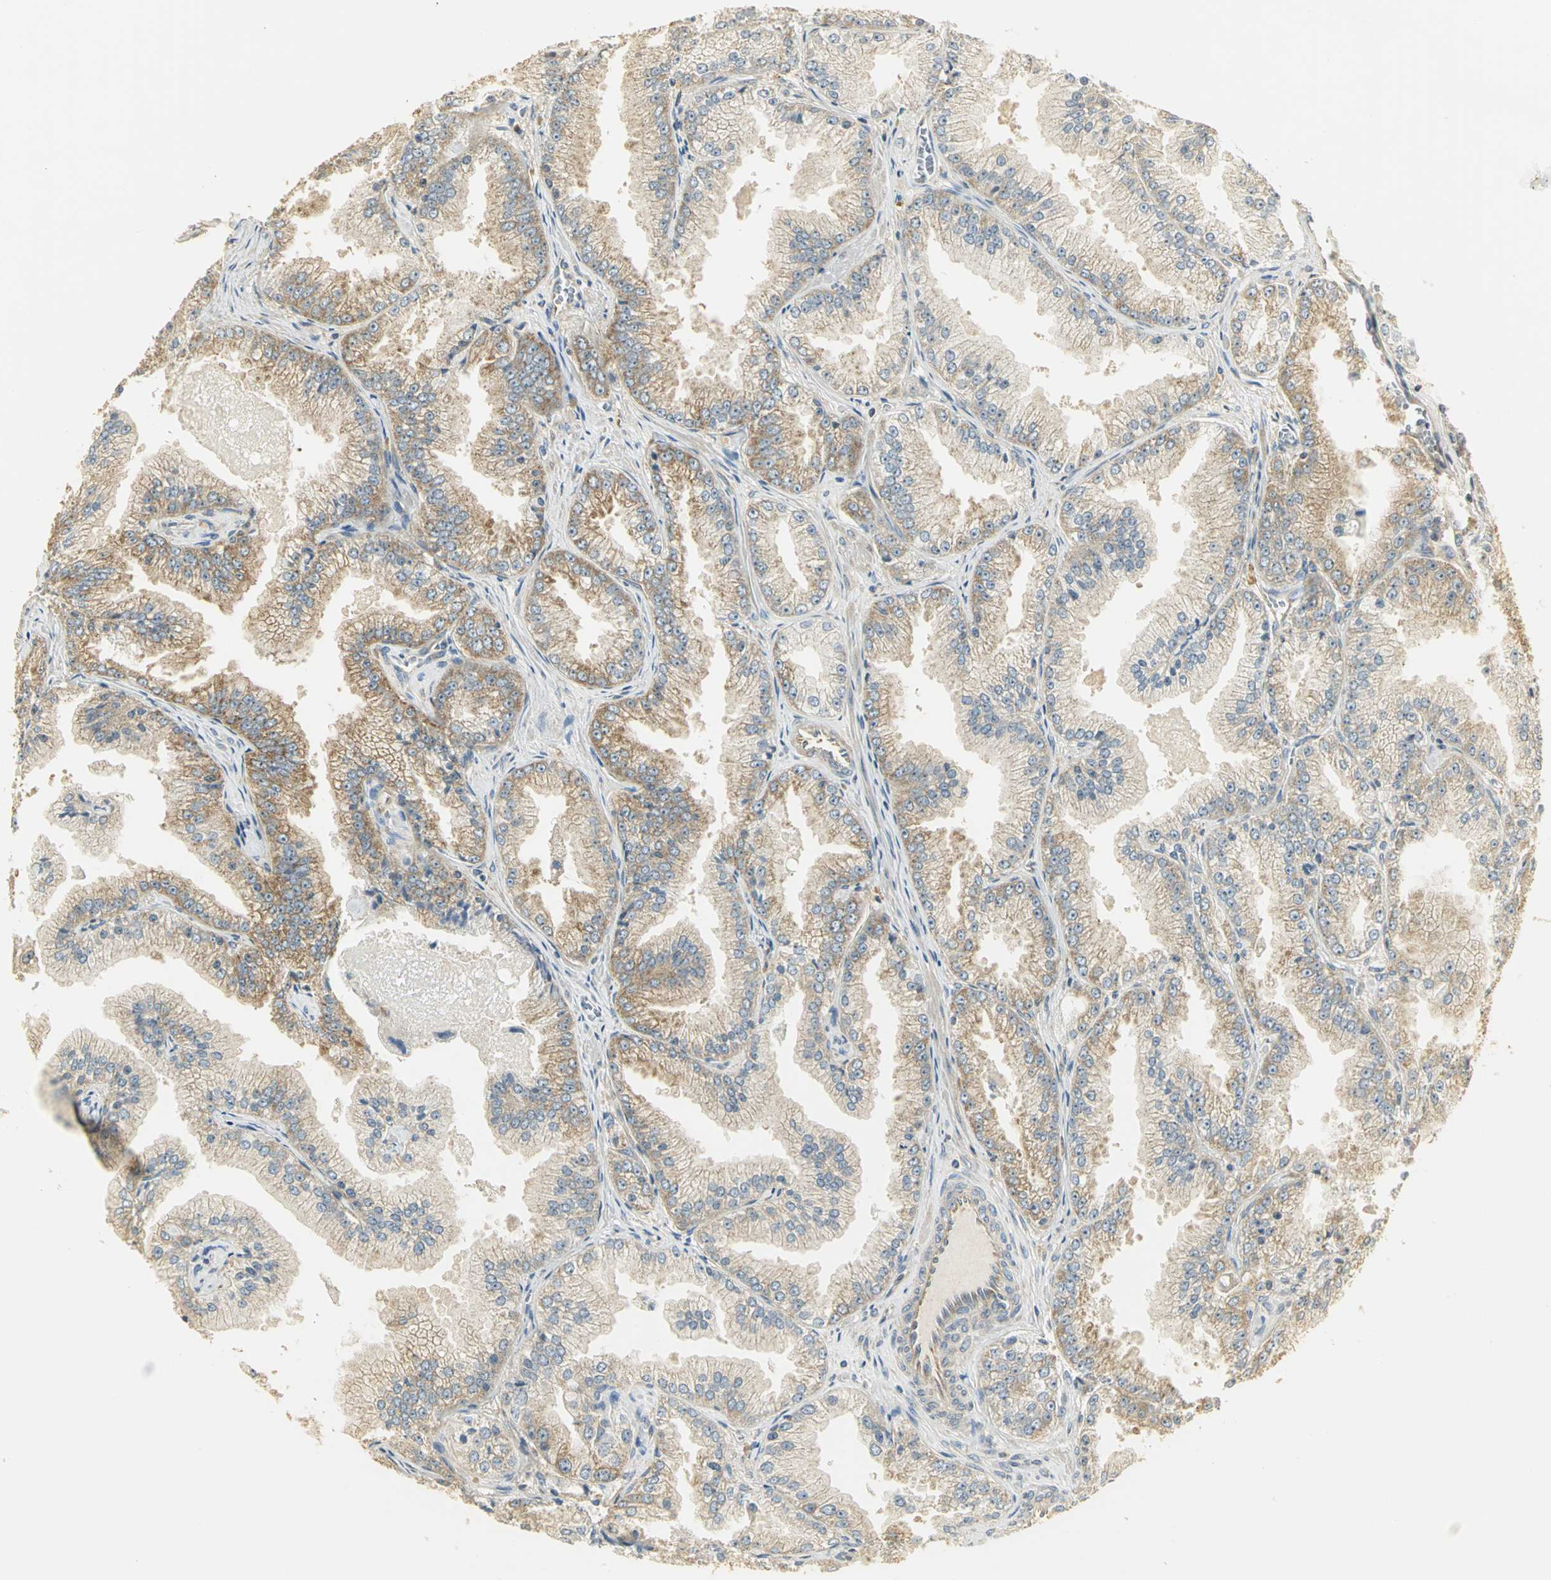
{"staining": {"intensity": "moderate", "quantity": ">75%", "location": "cytoplasmic/membranous"}, "tissue": "prostate cancer", "cell_type": "Tumor cells", "image_type": "cancer", "snomed": [{"axis": "morphology", "description": "Adenocarcinoma, High grade"}, {"axis": "topography", "description": "Prostate"}], "caption": "Immunohistochemistry image of neoplastic tissue: prostate cancer stained using IHC demonstrates medium levels of moderate protein expression localized specifically in the cytoplasmic/membranous of tumor cells, appearing as a cytoplasmic/membranous brown color.", "gene": "RARS1", "patient": {"sex": "male", "age": 61}}